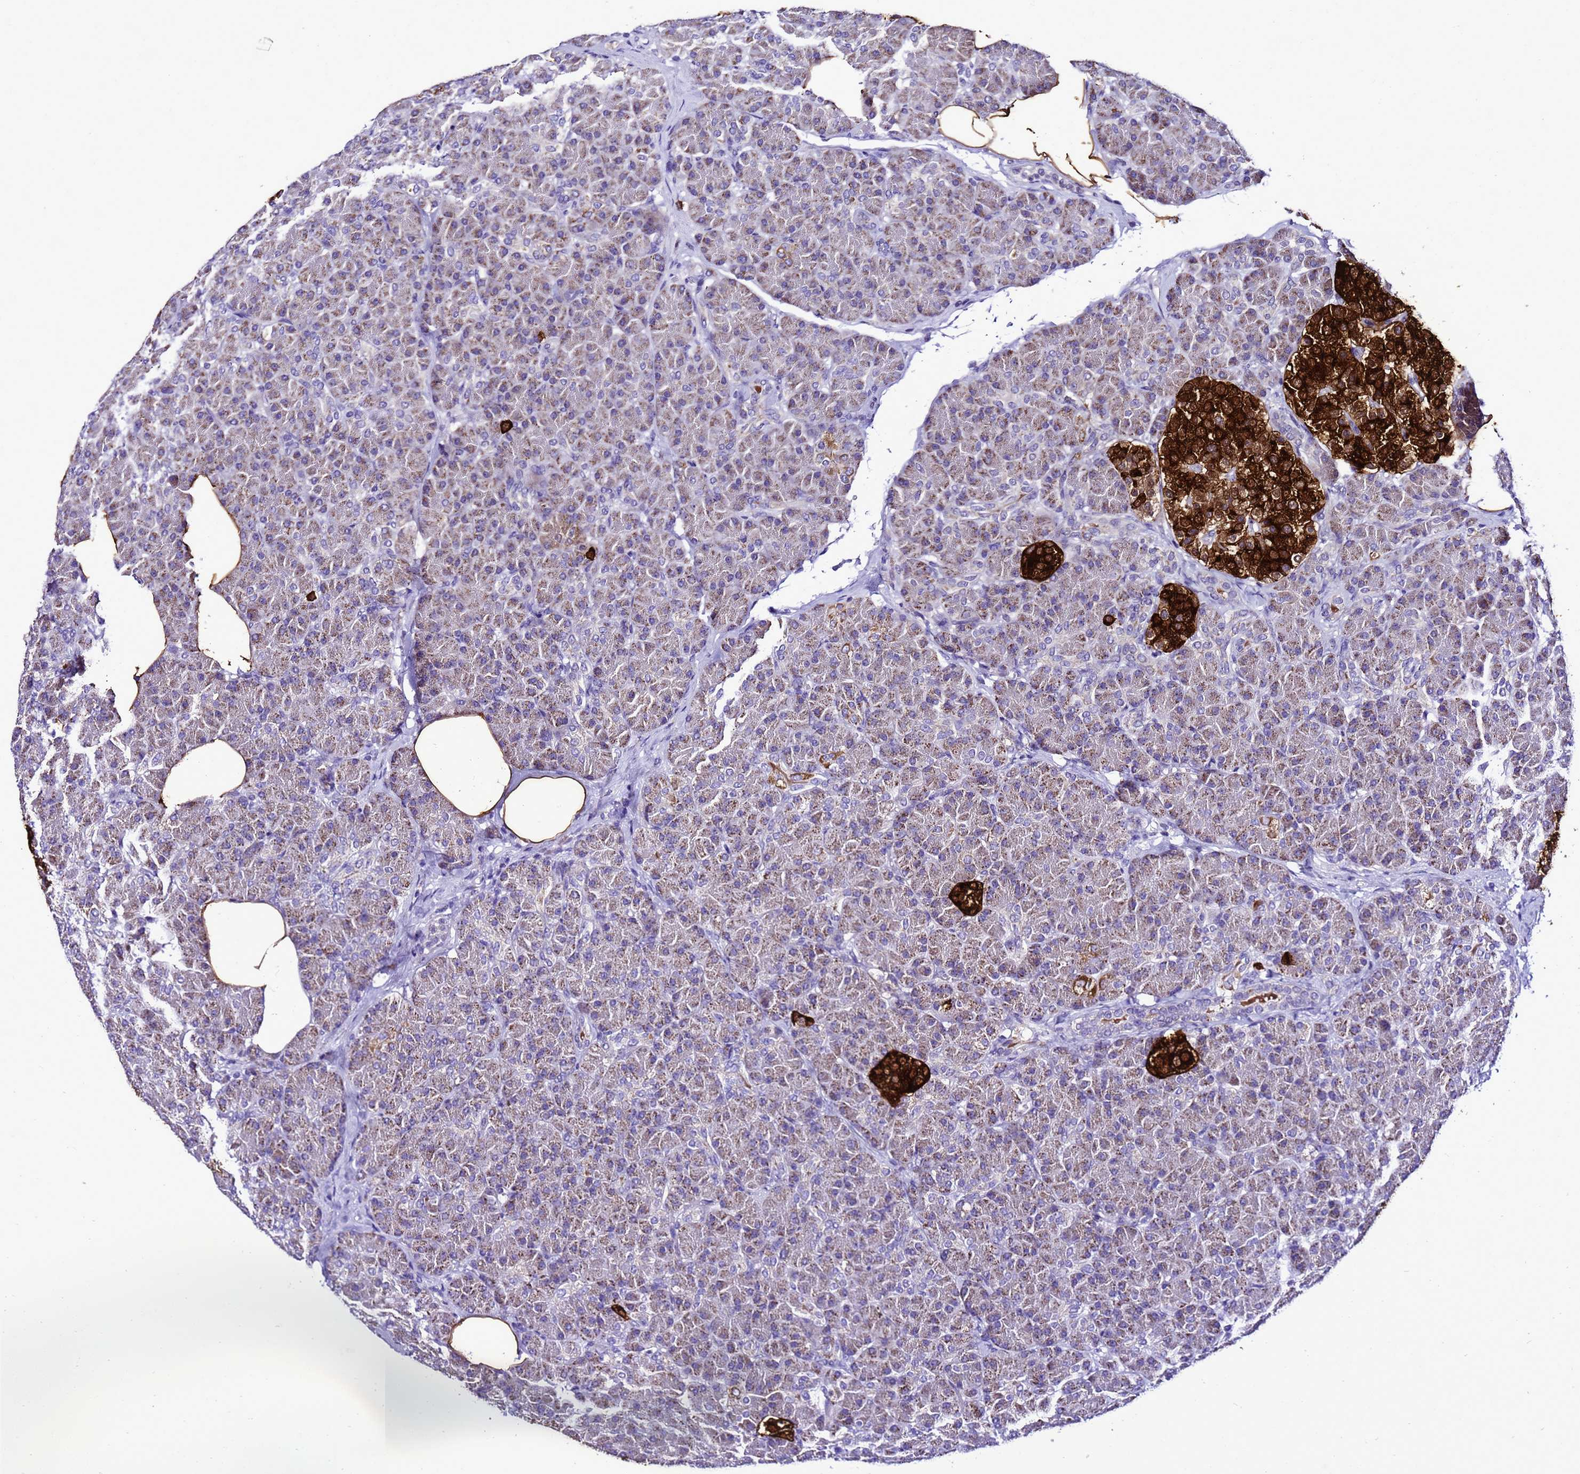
{"staining": {"intensity": "moderate", "quantity": "25%-75%", "location": "cytoplasmic/membranous"}, "tissue": "pancreas", "cell_type": "Exocrine glandular cells", "image_type": "normal", "snomed": [{"axis": "morphology", "description": "Normal tissue, NOS"}, {"axis": "topography", "description": "Pancreas"}], "caption": "A brown stain labels moderate cytoplasmic/membranous staining of a protein in exocrine glandular cells of normal pancreas.", "gene": "DPH6", "patient": {"sex": "female", "age": 43}}